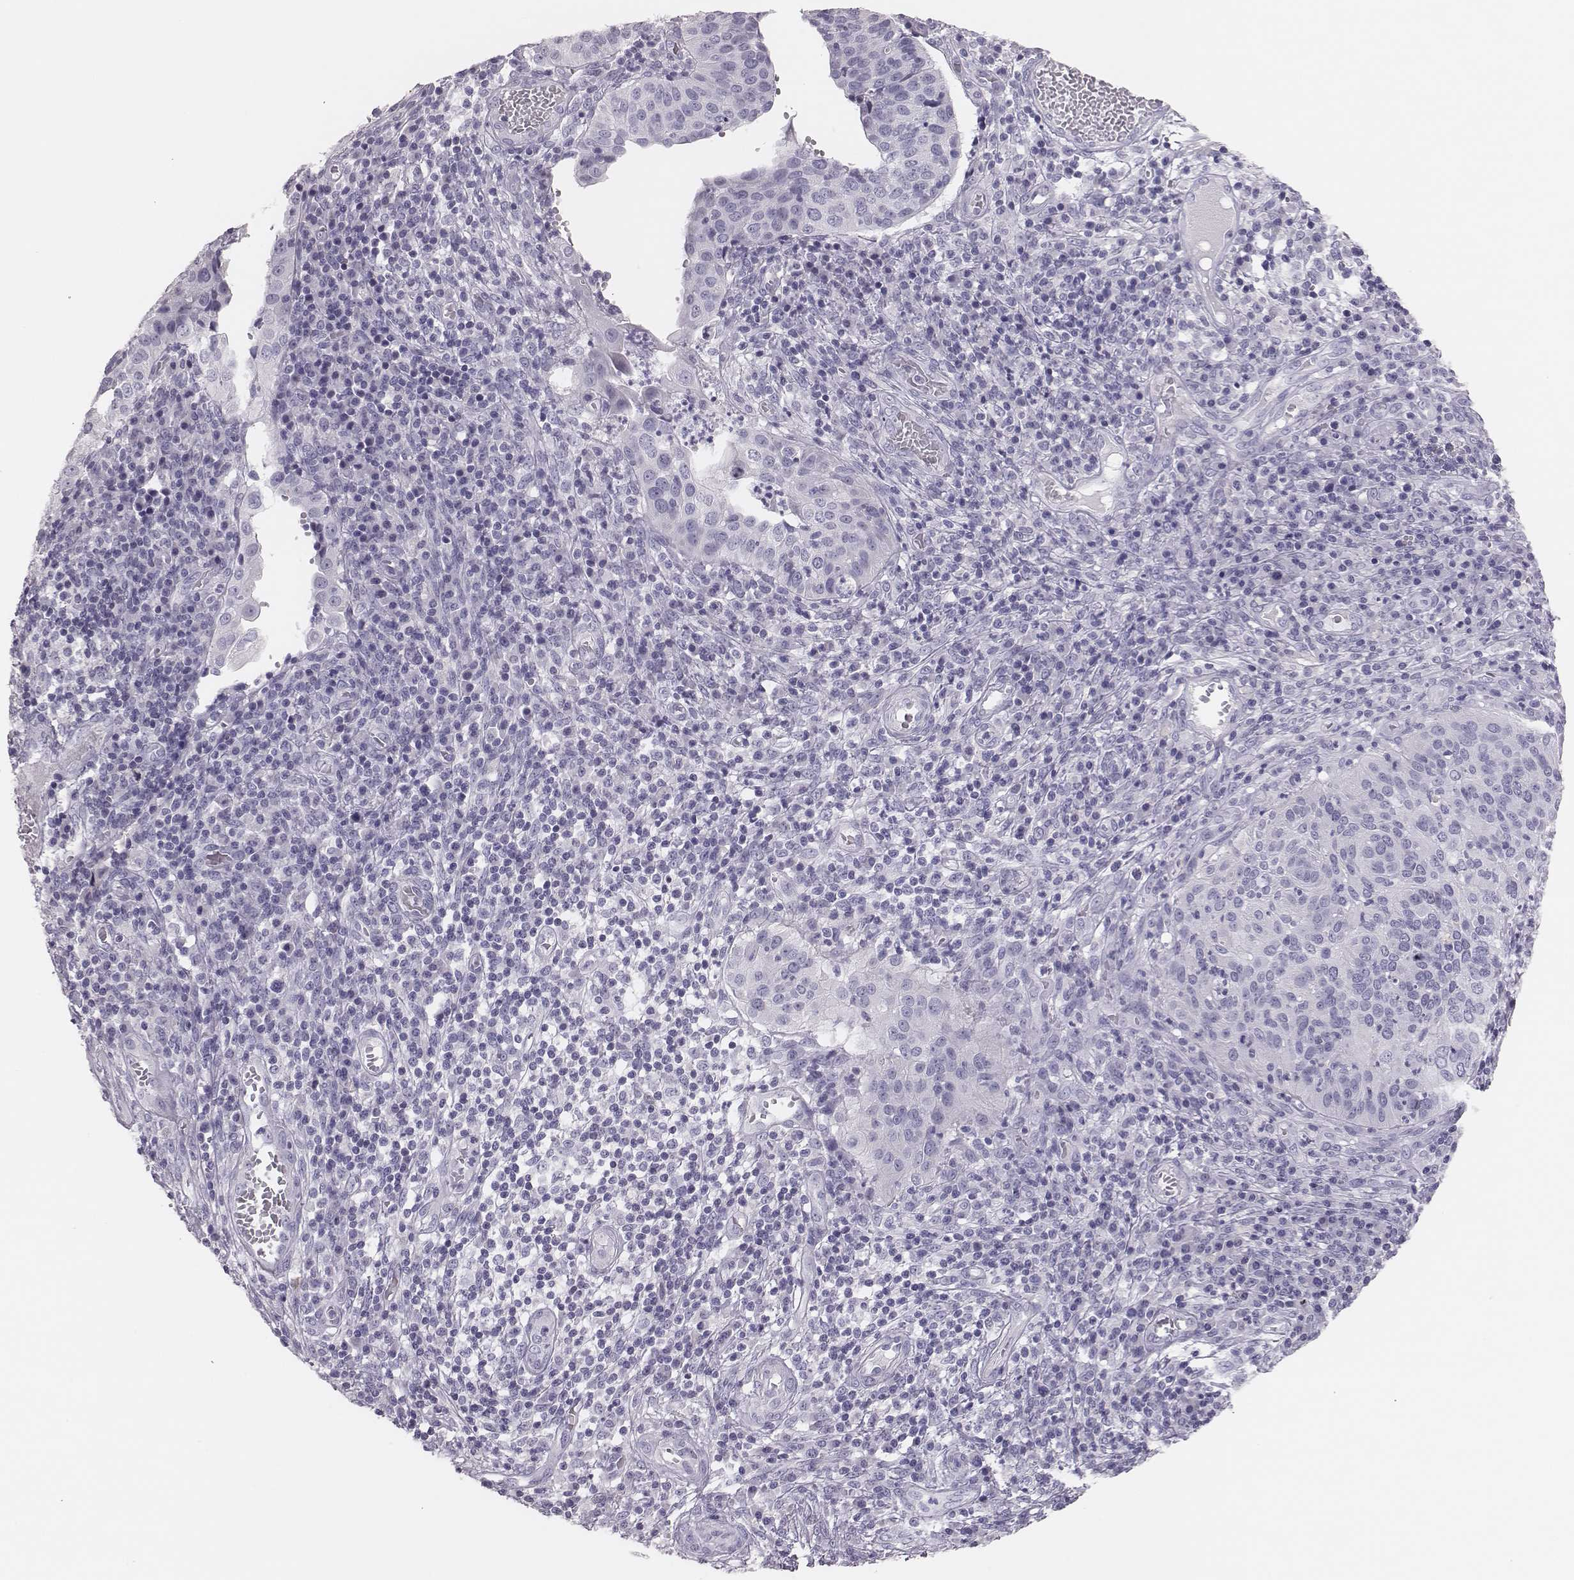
{"staining": {"intensity": "negative", "quantity": "none", "location": "none"}, "tissue": "cervical cancer", "cell_type": "Tumor cells", "image_type": "cancer", "snomed": [{"axis": "morphology", "description": "Squamous cell carcinoma, NOS"}, {"axis": "topography", "description": "Cervix"}], "caption": "Cervical cancer was stained to show a protein in brown. There is no significant staining in tumor cells.", "gene": "H1-6", "patient": {"sex": "female", "age": 39}}